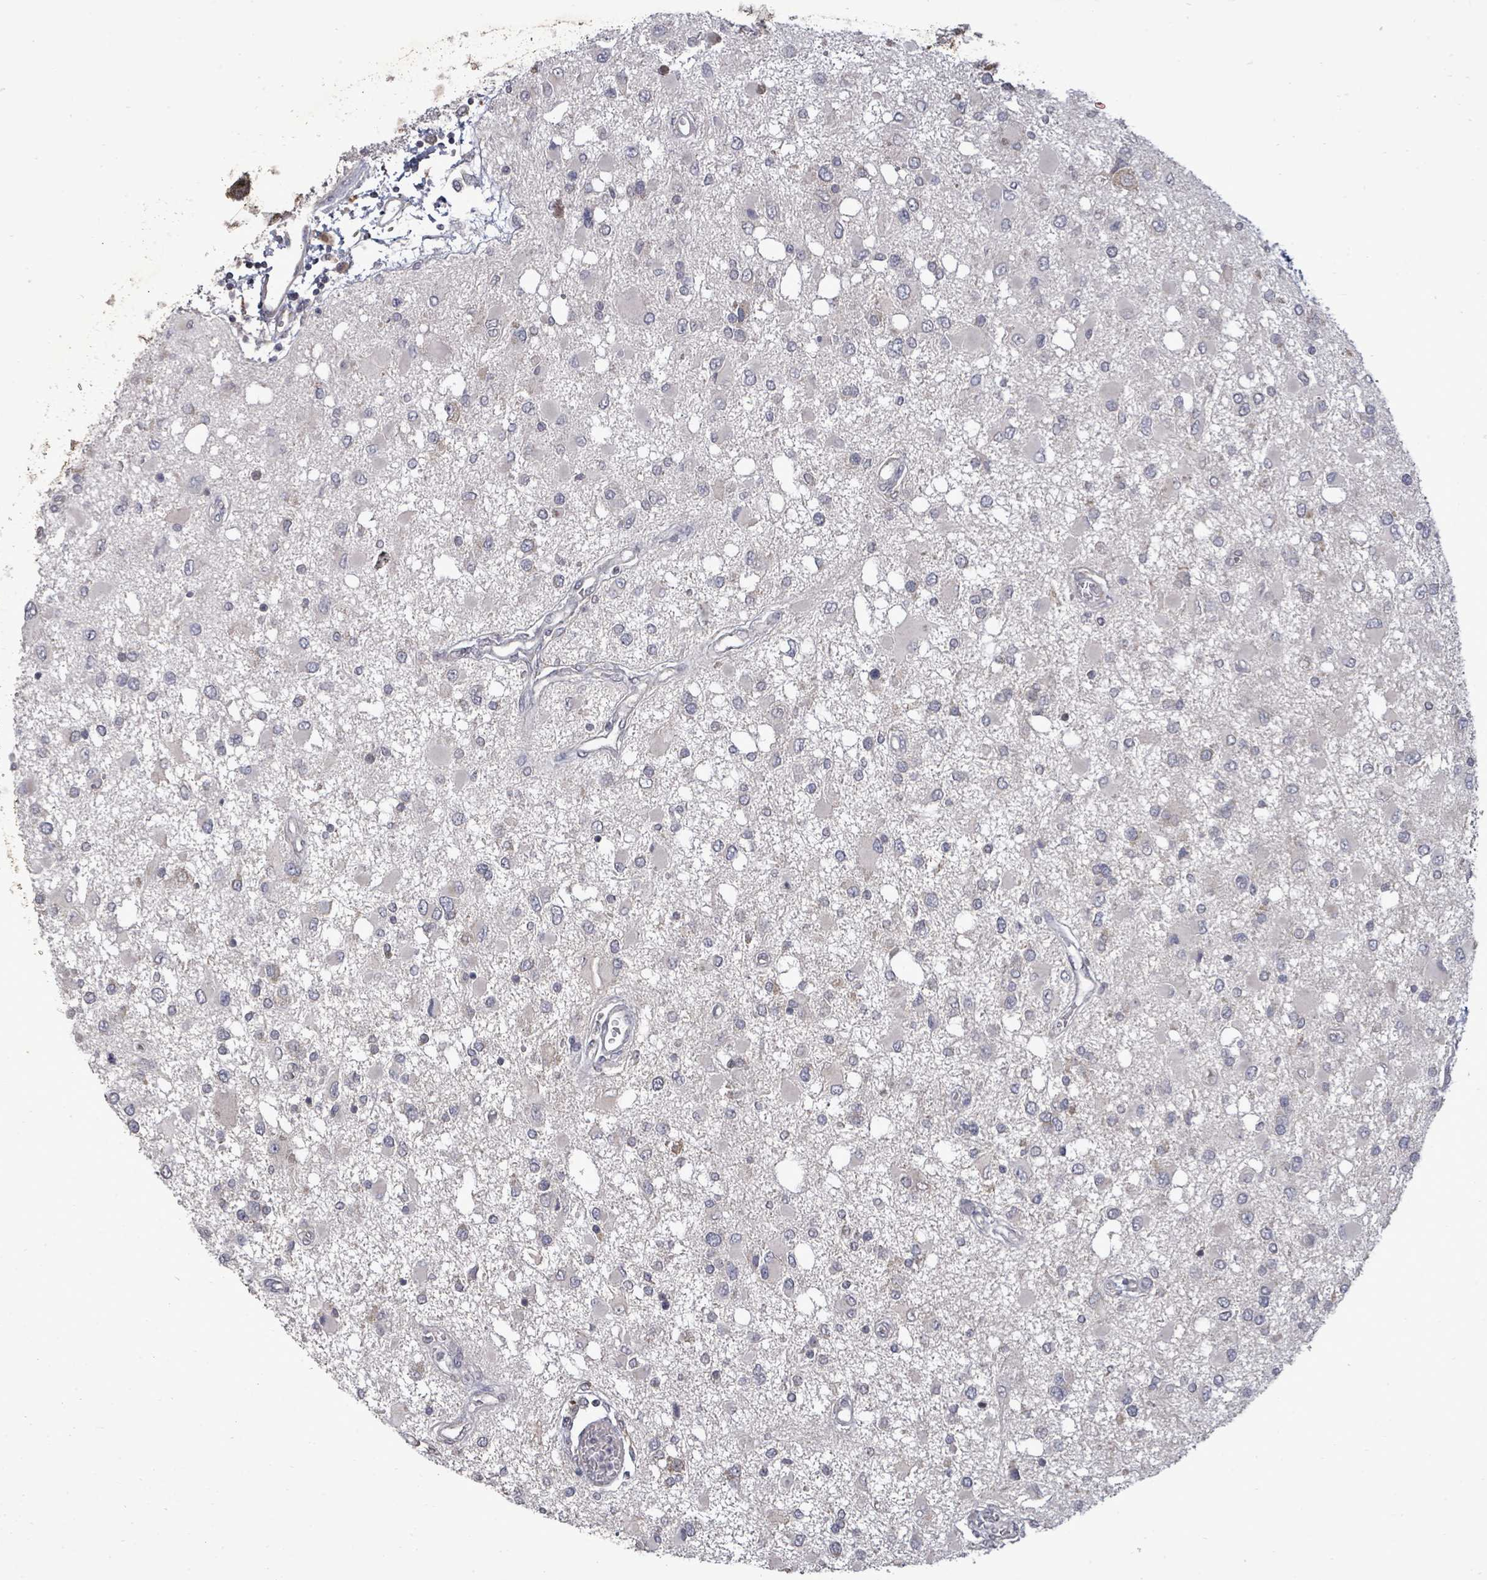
{"staining": {"intensity": "negative", "quantity": "none", "location": "none"}, "tissue": "glioma", "cell_type": "Tumor cells", "image_type": "cancer", "snomed": [{"axis": "morphology", "description": "Glioma, malignant, High grade"}, {"axis": "topography", "description": "Brain"}], "caption": "Immunohistochemistry (IHC) micrograph of neoplastic tissue: high-grade glioma (malignant) stained with DAB (3,3'-diaminobenzidine) exhibits no significant protein positivity in tumor cells.", "gene": "POMGNT2", "patient": {"sex": "male", "age": 53}}